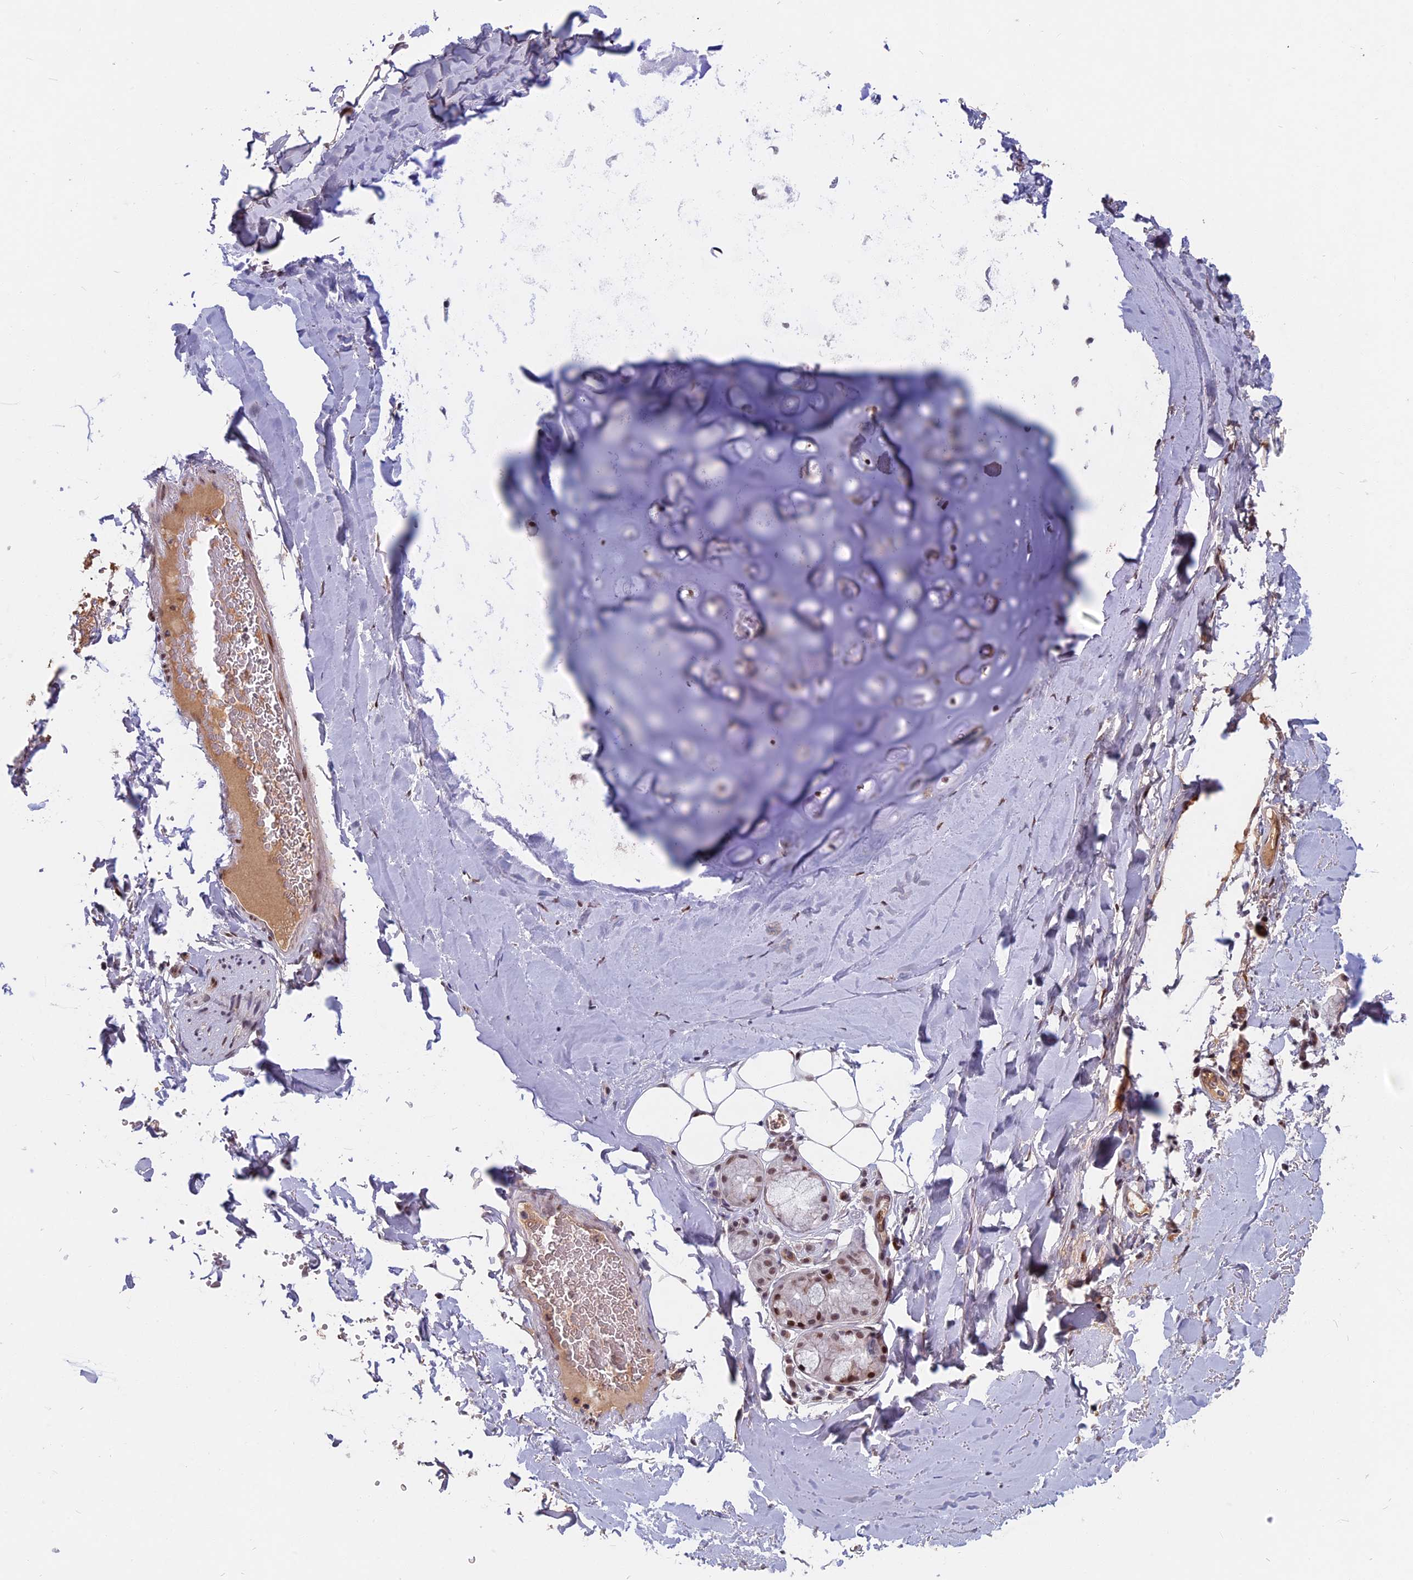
{"staining": {"intensity": "negative", "quantity": "none", "location": "none"}, "tissue": "adipose tissue", "cell_type": "Adipocytes", "image_type": "normal", "snomed": [{"axis": "morphology", "description": "Normal tissue, NOS"}, {"axis": "topography", "description": "Lymph node"}, {"axis": "topography", "description": "Bronchus"}], "caption": "This is a photomicrograph of IHC staining of benign adipose tissue, which shows no positivity in adipocytes. (DAB immunohistochemistry (IHC), high magnification).", "gene": "CDC7", "patient": {"sex": "male", "age": 63}}